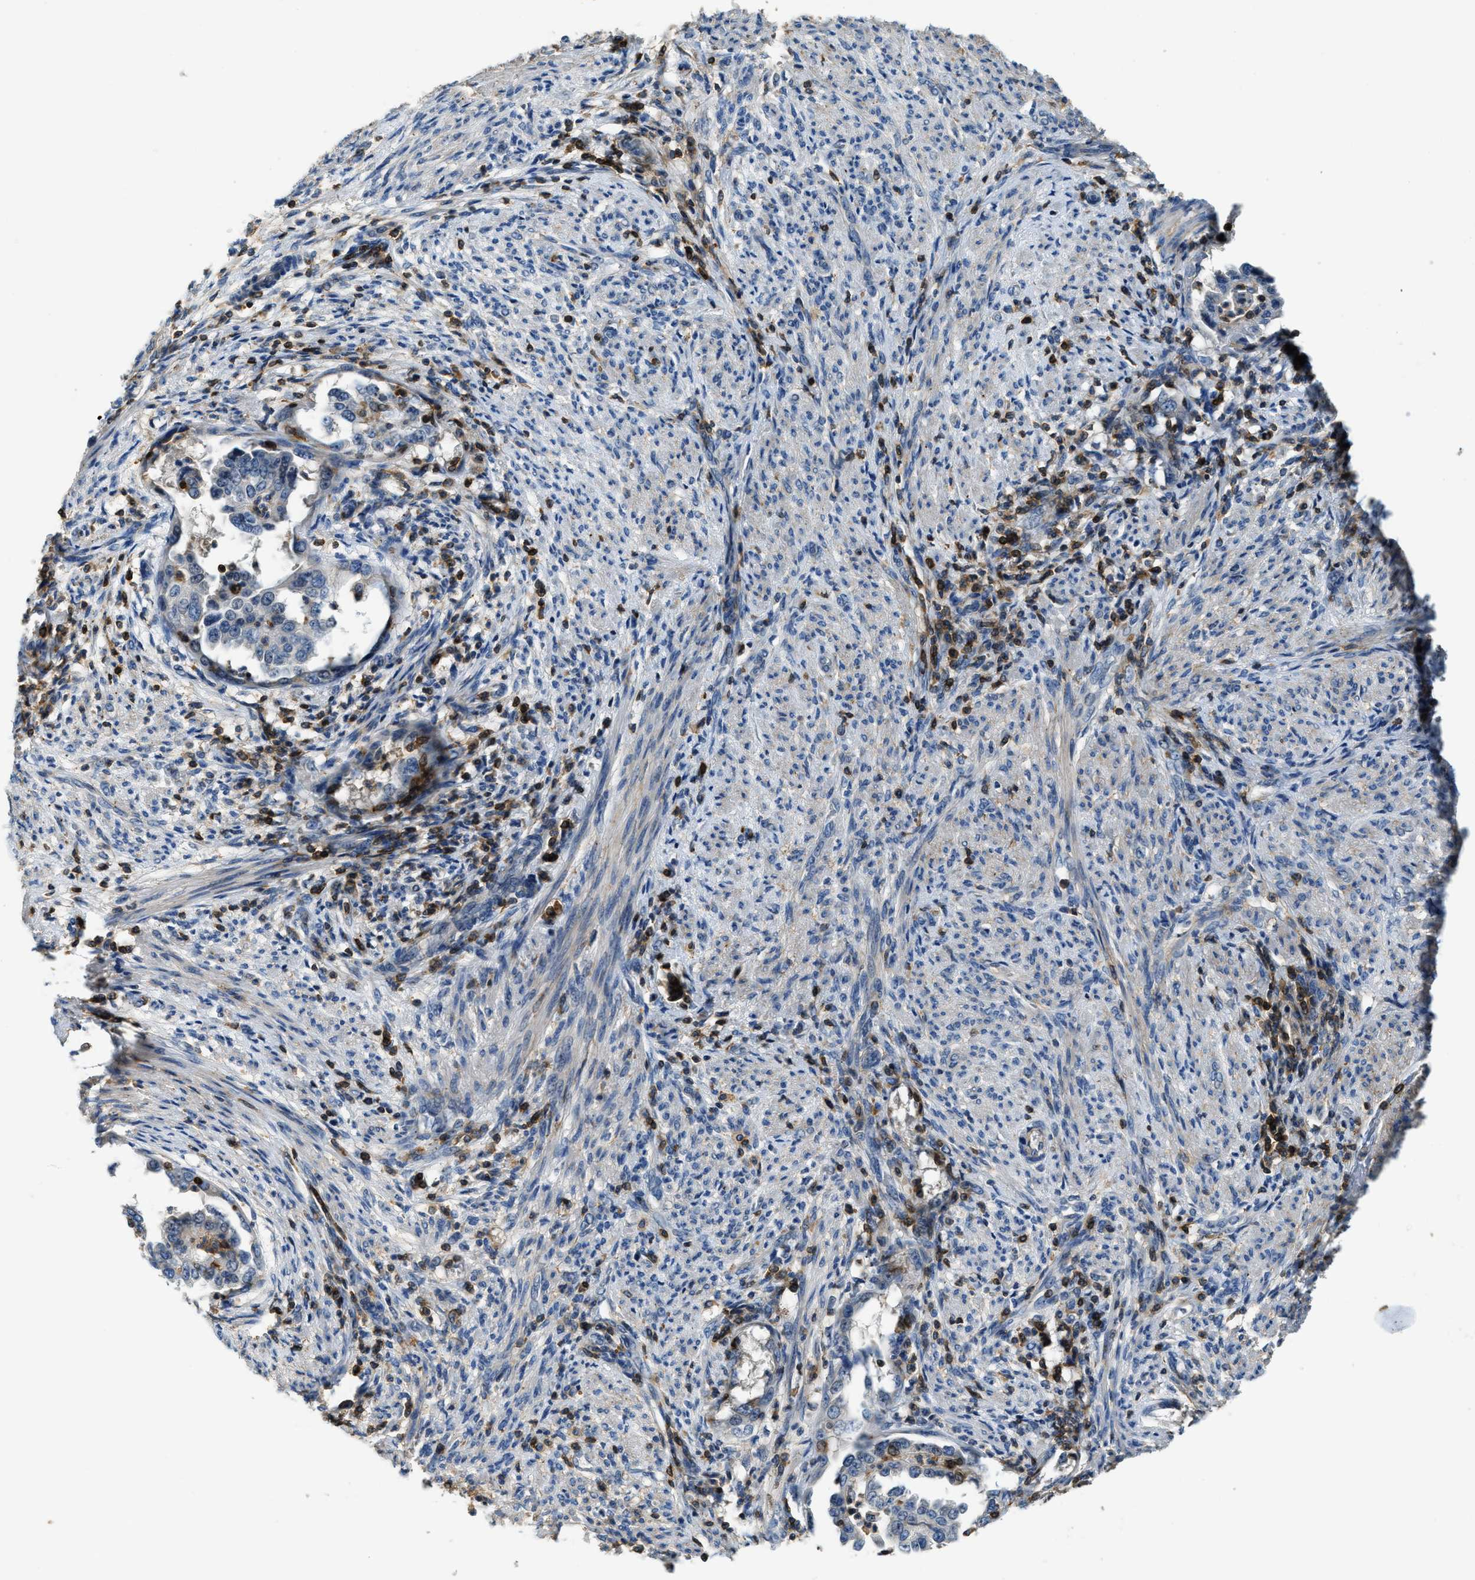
{"staining": {"intensity": "weak", "quantity": "25%-75%", "location": "cytoplasmic/membranous"}, "tissue": "endometrial cancer", "cell_type": "Tumor cells", "image_type": "cancer", "snomed": [{"axis": "morphology", "description": "Adenocarcinoma, NOS"}, {"axis": "topography", "description": "Endometrium"}], "caption": "Weak cytoplasmic/membranous expression for a protein is identified in about 25%-75% of tumor cells of endometrial adenocarcinoma using IHC.", "gene": "MYO1G", "patient": {"sex": "female", "age": 85}}